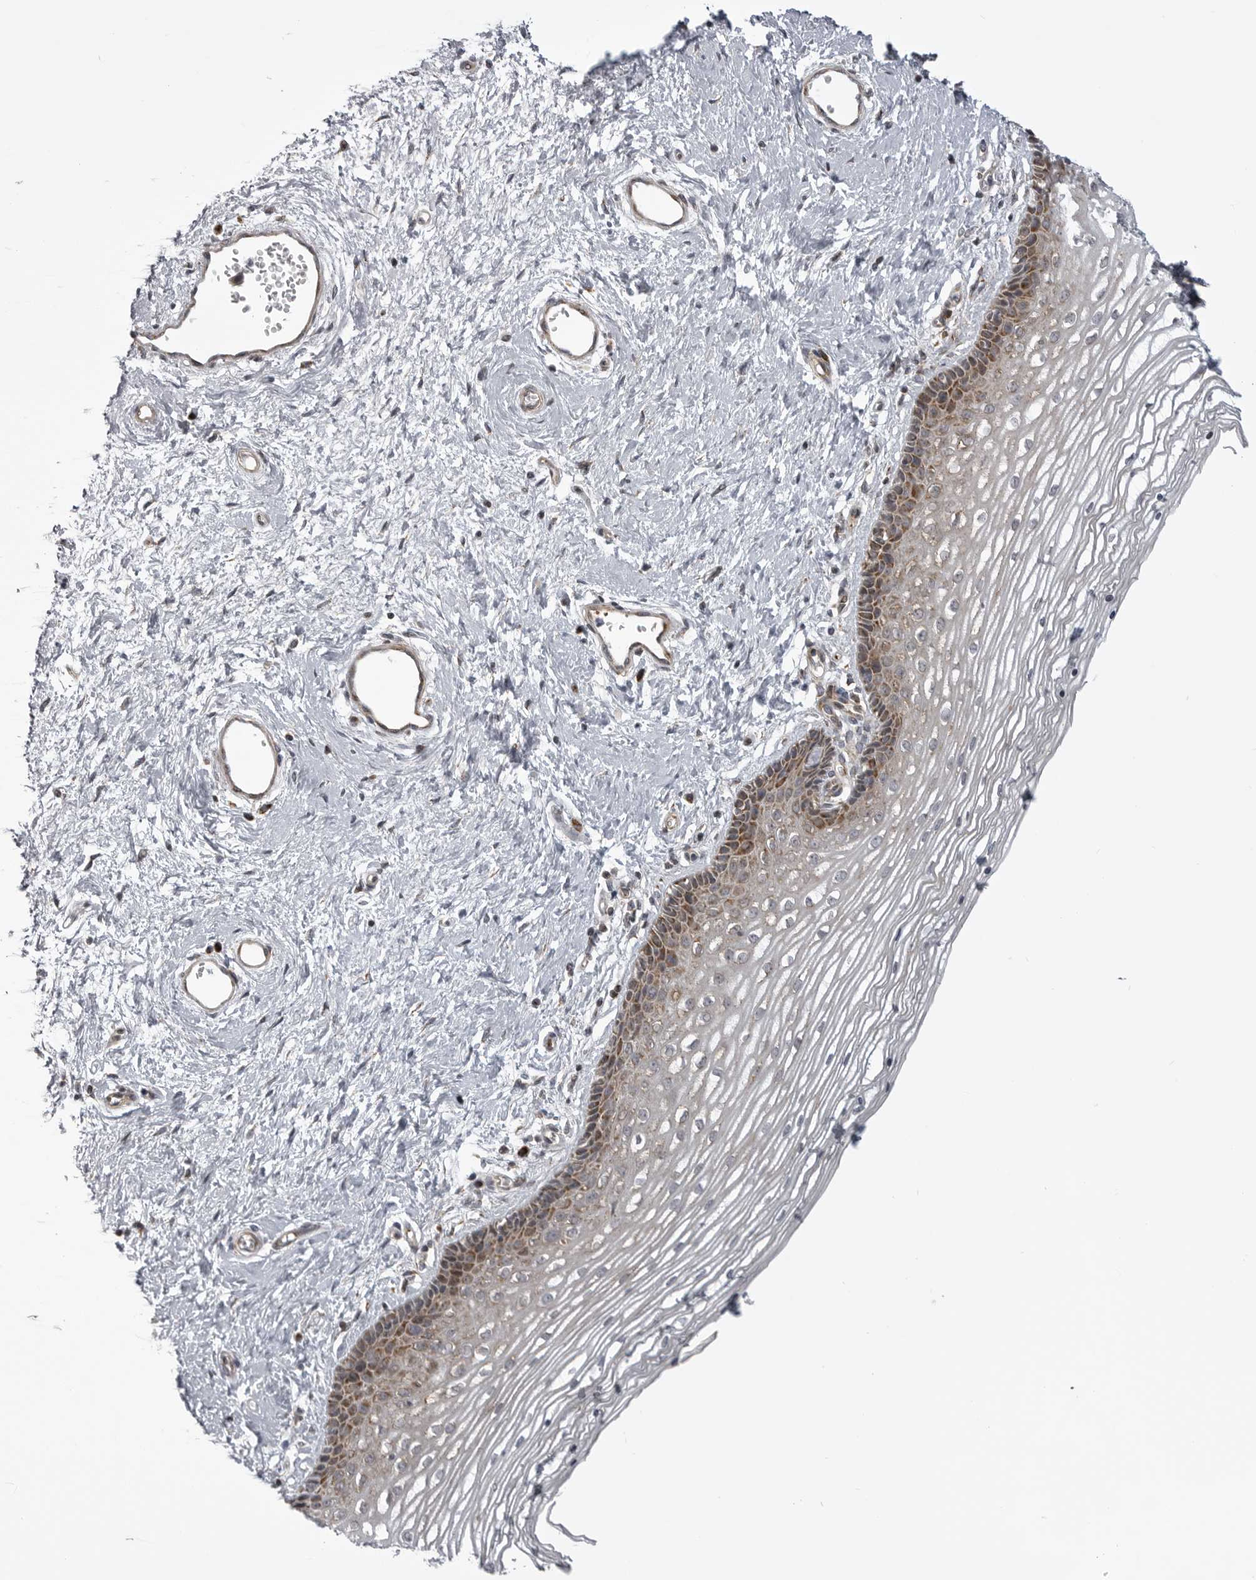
{"staining": {"intensity": "weak", "quantity": "25%-75%", "location": "cytoplasmic/membranous"}, "tissue": "vagina", "cell_type": "Squamous epithelial cells", "image_type": "normal", "snomed": [{"axis": "morphology", "description": "Normal tissue, NOS"}, {"axis": "topography", "description": "Vagina"}], "caption": "Weak cytoplasmic/membranous expression is identified in about 25%-75% of squamous epithelial cells in normal vagina.", "gene": "TMPRSS11F", "patient": {"sex": "female", "age": 46}}